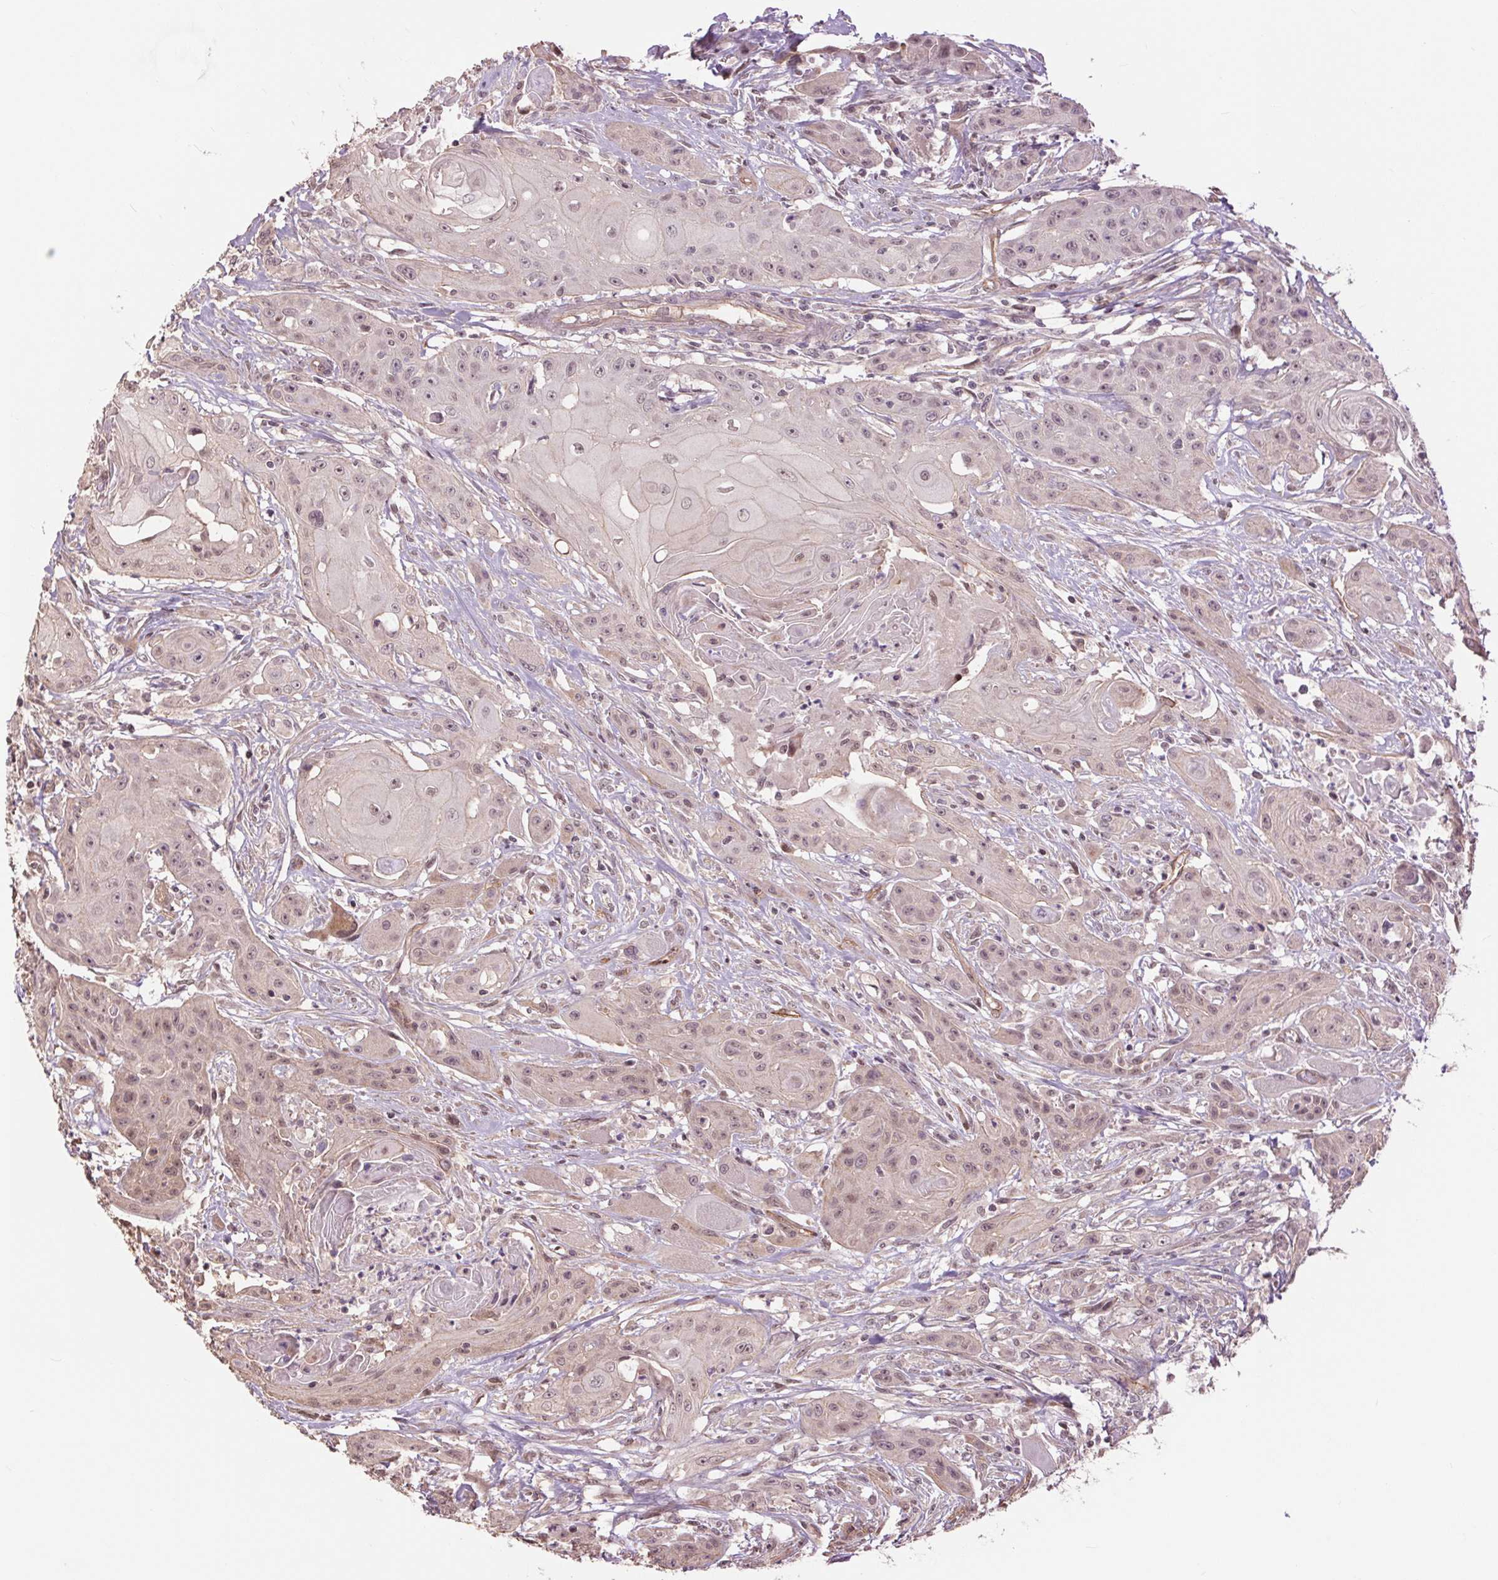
{"staining": {"intensity": "weak", "quantity": "<25%", "location": "nuclear"}, "tissue": "head and neck cancer", "cell_type": "Tumor cells", "image_type": "cancer", "snomed": [{"axis": "morphology", "description": "Squamous cell carcinoma, NOS"}, {"axis": "topography", "description": "Oral tissue"}, {"axis": "topography", "description": "Head-Neck"}, {"axis": "topography", "description": "Neck, NOS"}], "caption": "Immunohistochemistry photomicrograph of head and neck cancer stained for a protein (brown), which displays no expression in tumor cells. (DAB (3,3'-diaminobenzidine) immunohistochemistry with hematoxylin counter stain).", "gene": "PALM", "patient": {"sex": "female", "age": 55}}